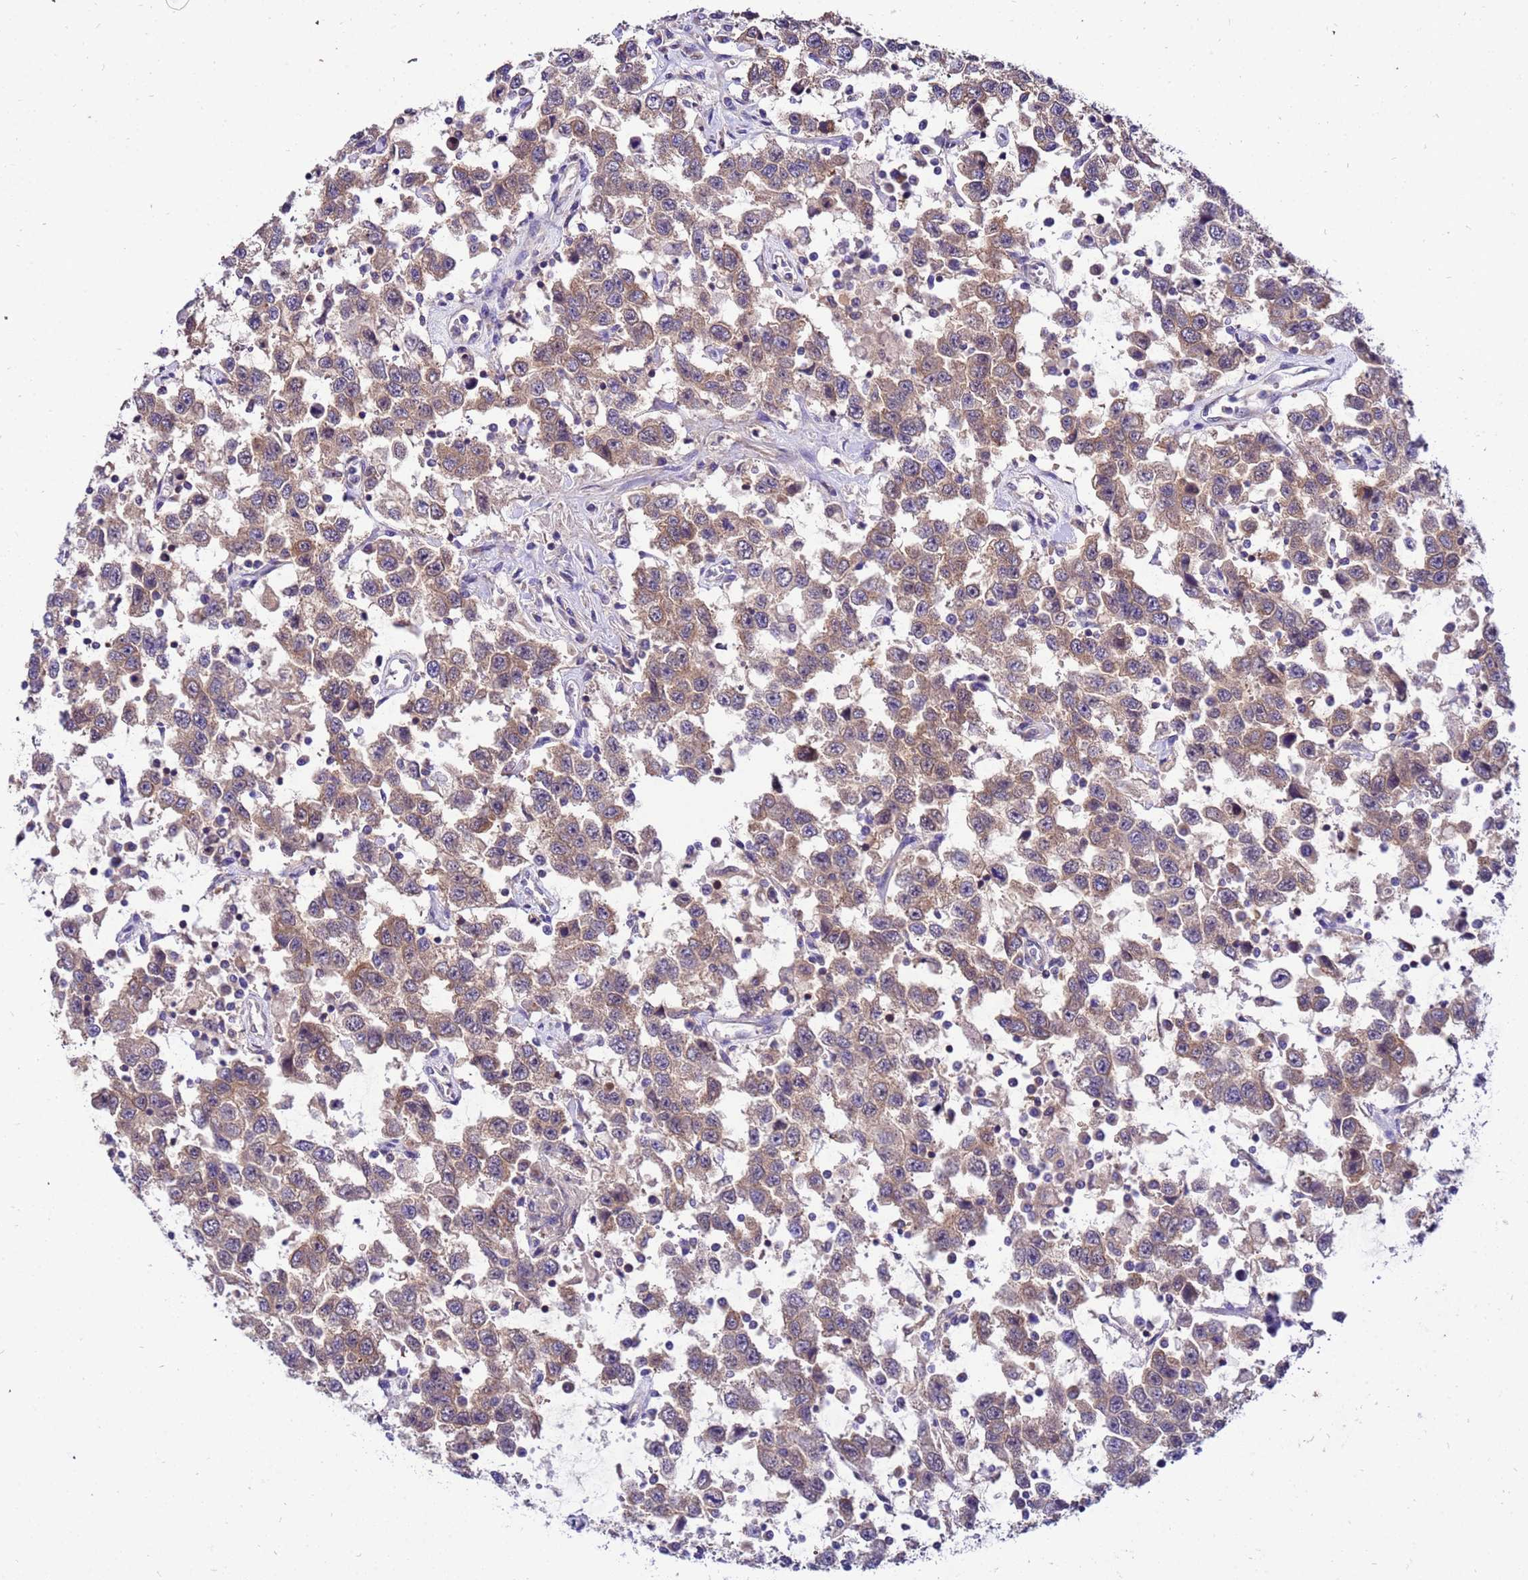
{"staining": {"intensity": "weak", "quantity": "25%-75%", "location": "cytoplasmic/membranous"}, "tissue": "testis cancer", "cell_type": "Tumor cells", "image_type": "cancer", "snomed": [{"axis": "morphology", "description": "Seminoma, NOS"}, {"axis": "topography", "description": "Testis"}], "caption": "Testis seminoma stained for a protein exhibits weak cytoplasmic/membranous positivity in tumor cells.", "gene": "GET3", "patient": {"sex": "male", "age": 41}}